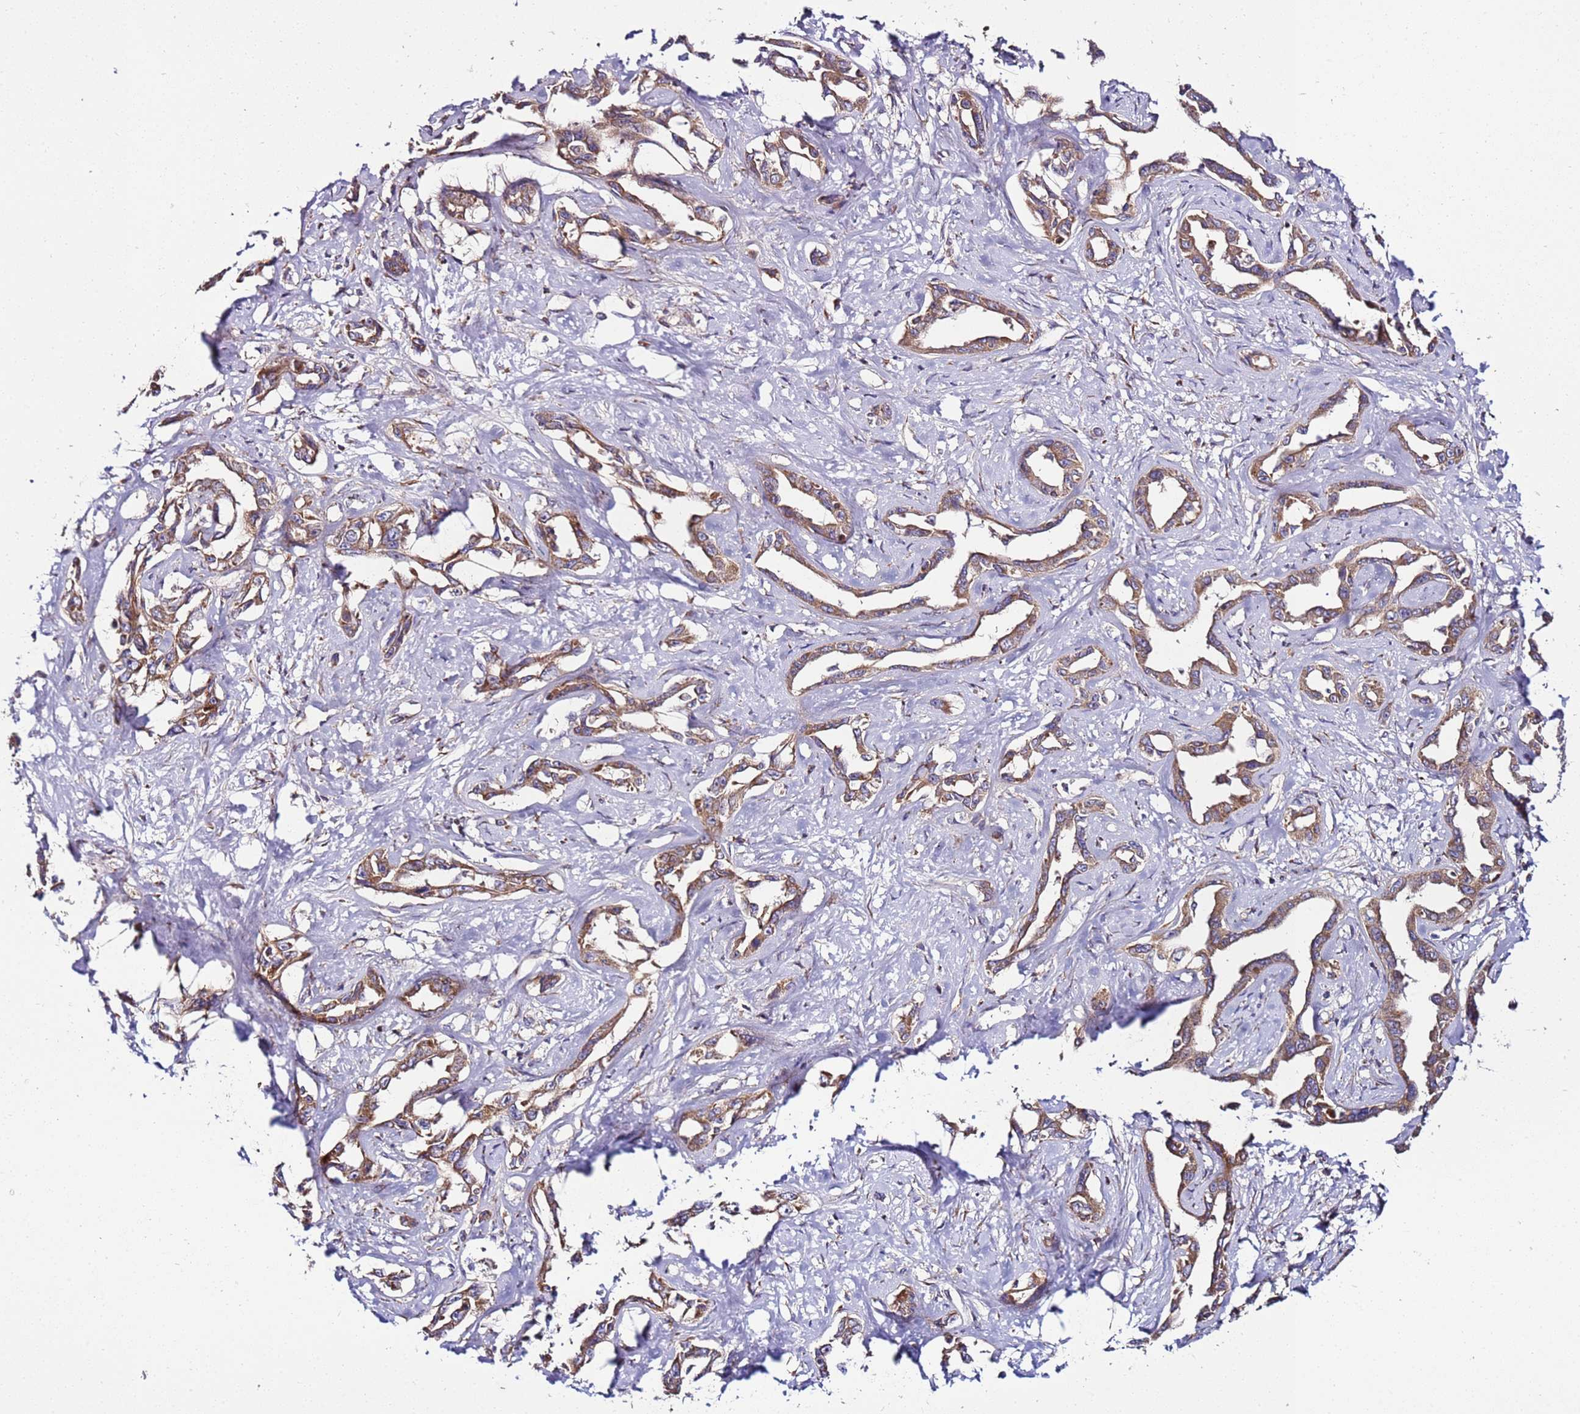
{"staining": {"intensity": "moderate", "quantity": ">75%", "location": "cytoplasmic/membranous"}, "tissue": "liver cancer", "cell_type": "Tumor cells", "image_type": "cancer", "snomed": [{"axis": "morphology", "description": "Cholangiocarcinoma"}, {"axis": "topography", "description": "Liver"}], "caption": "Immunohistochemistry (IHC) image of human cholangiocarcinoma (liver) stained for a protein (brown), which reveals medium levels of moderate cytoplasmic/membranous positivity in approximately >75% of tumor cells.", "gene": "C19orf12", "patient": {"sex": "male", "age": 59}}